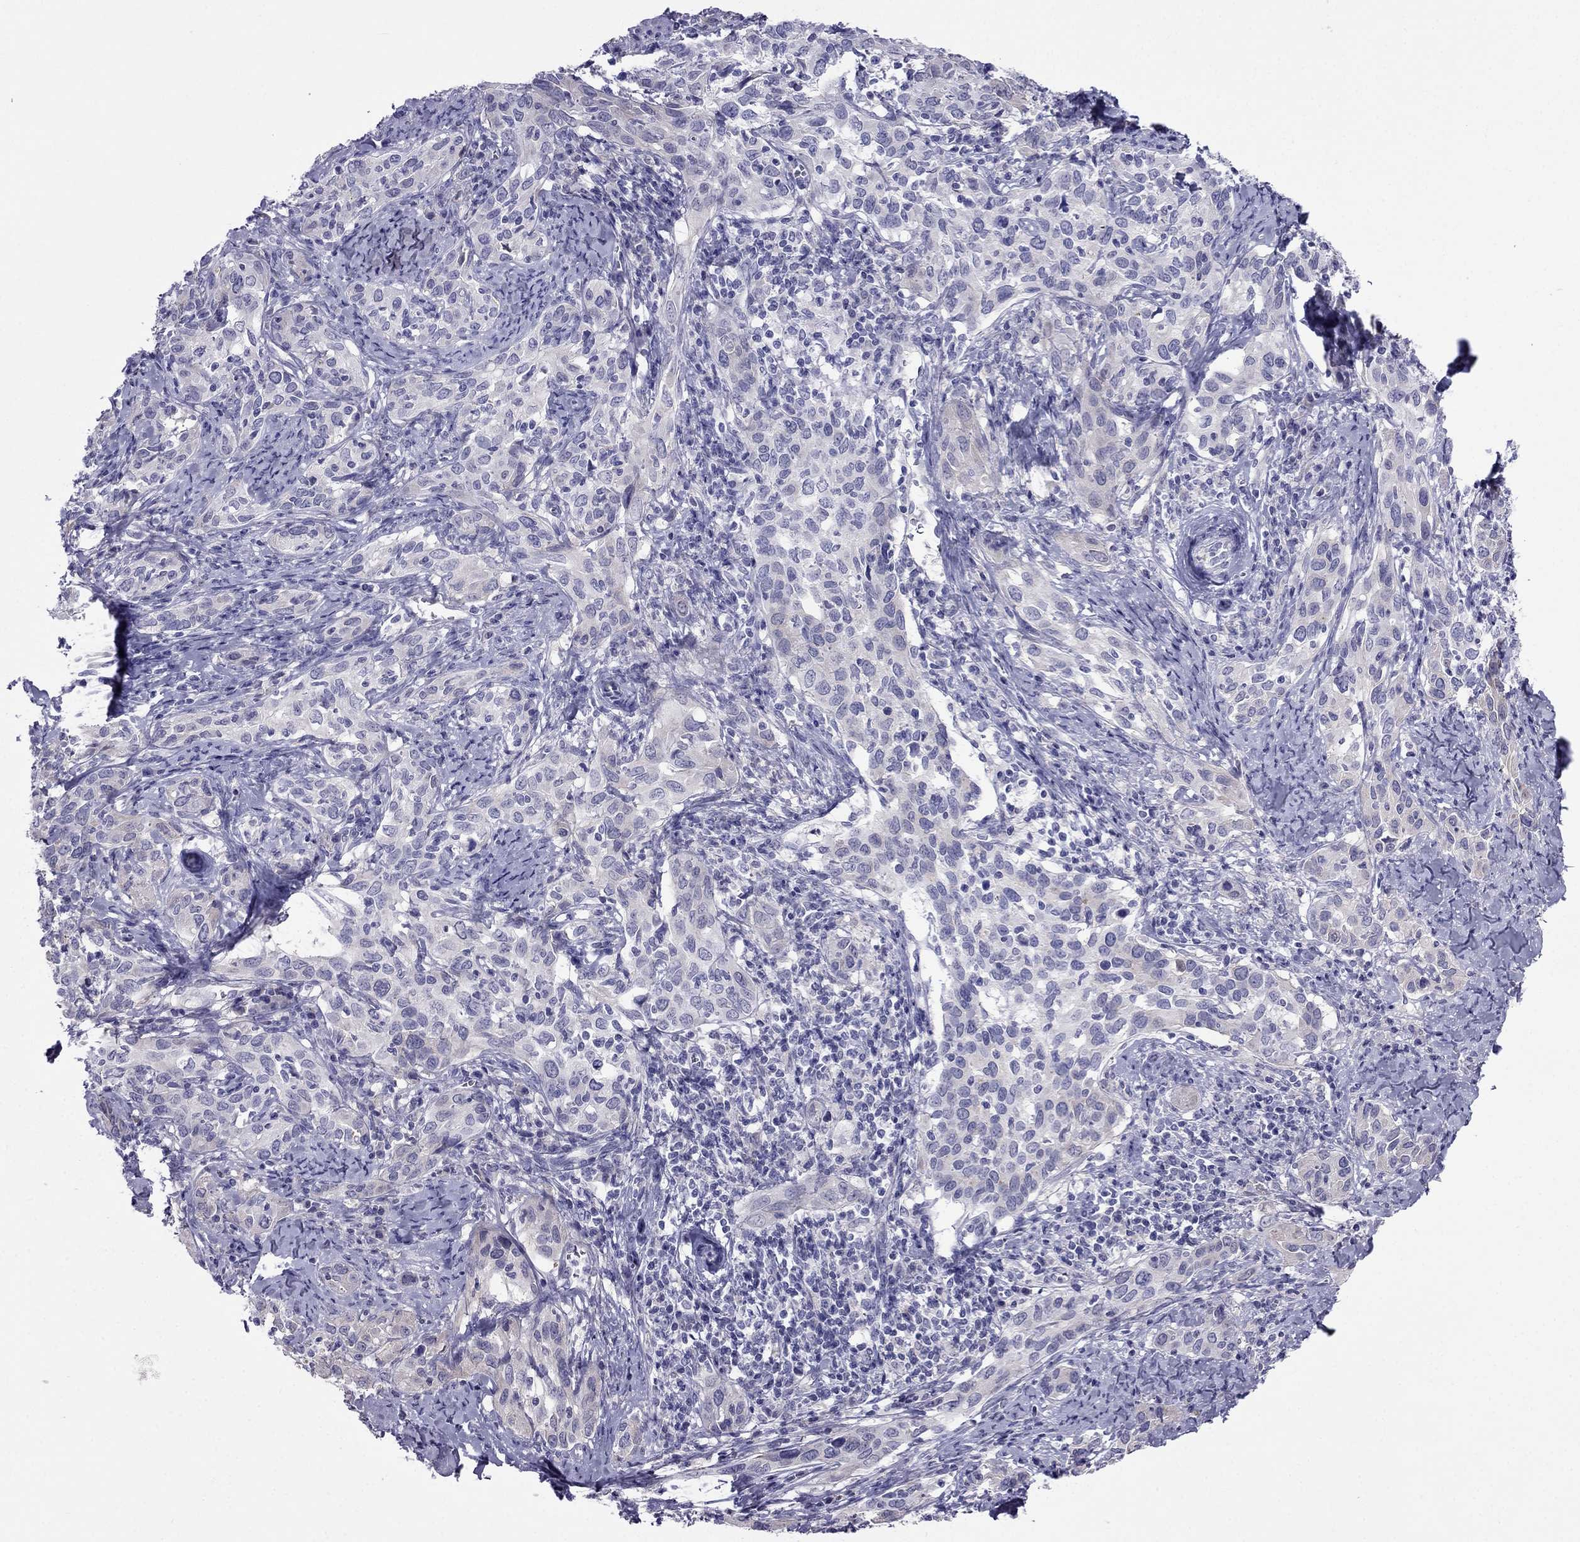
{"staining": {"intensity": "negative", "quantity": "none", "location": "none"}, "tissue": "cervical cancer", "cell_type": "Tumor cells", "image_type": "cancer", "snomed": [{"axis": "morphology", "description": "Squamous cell carcinoma, NOS"}, {"axis": "topography", "description": "Cervix"}], "caption": "Tumor cells show no significant positivity in cervical cancer. (Brightfield microscopy of DAB immunohistochemistry (IHC) at high magnification).", "gene": "TBC1D21", "patient": {"sex": "female", "age": 51}}